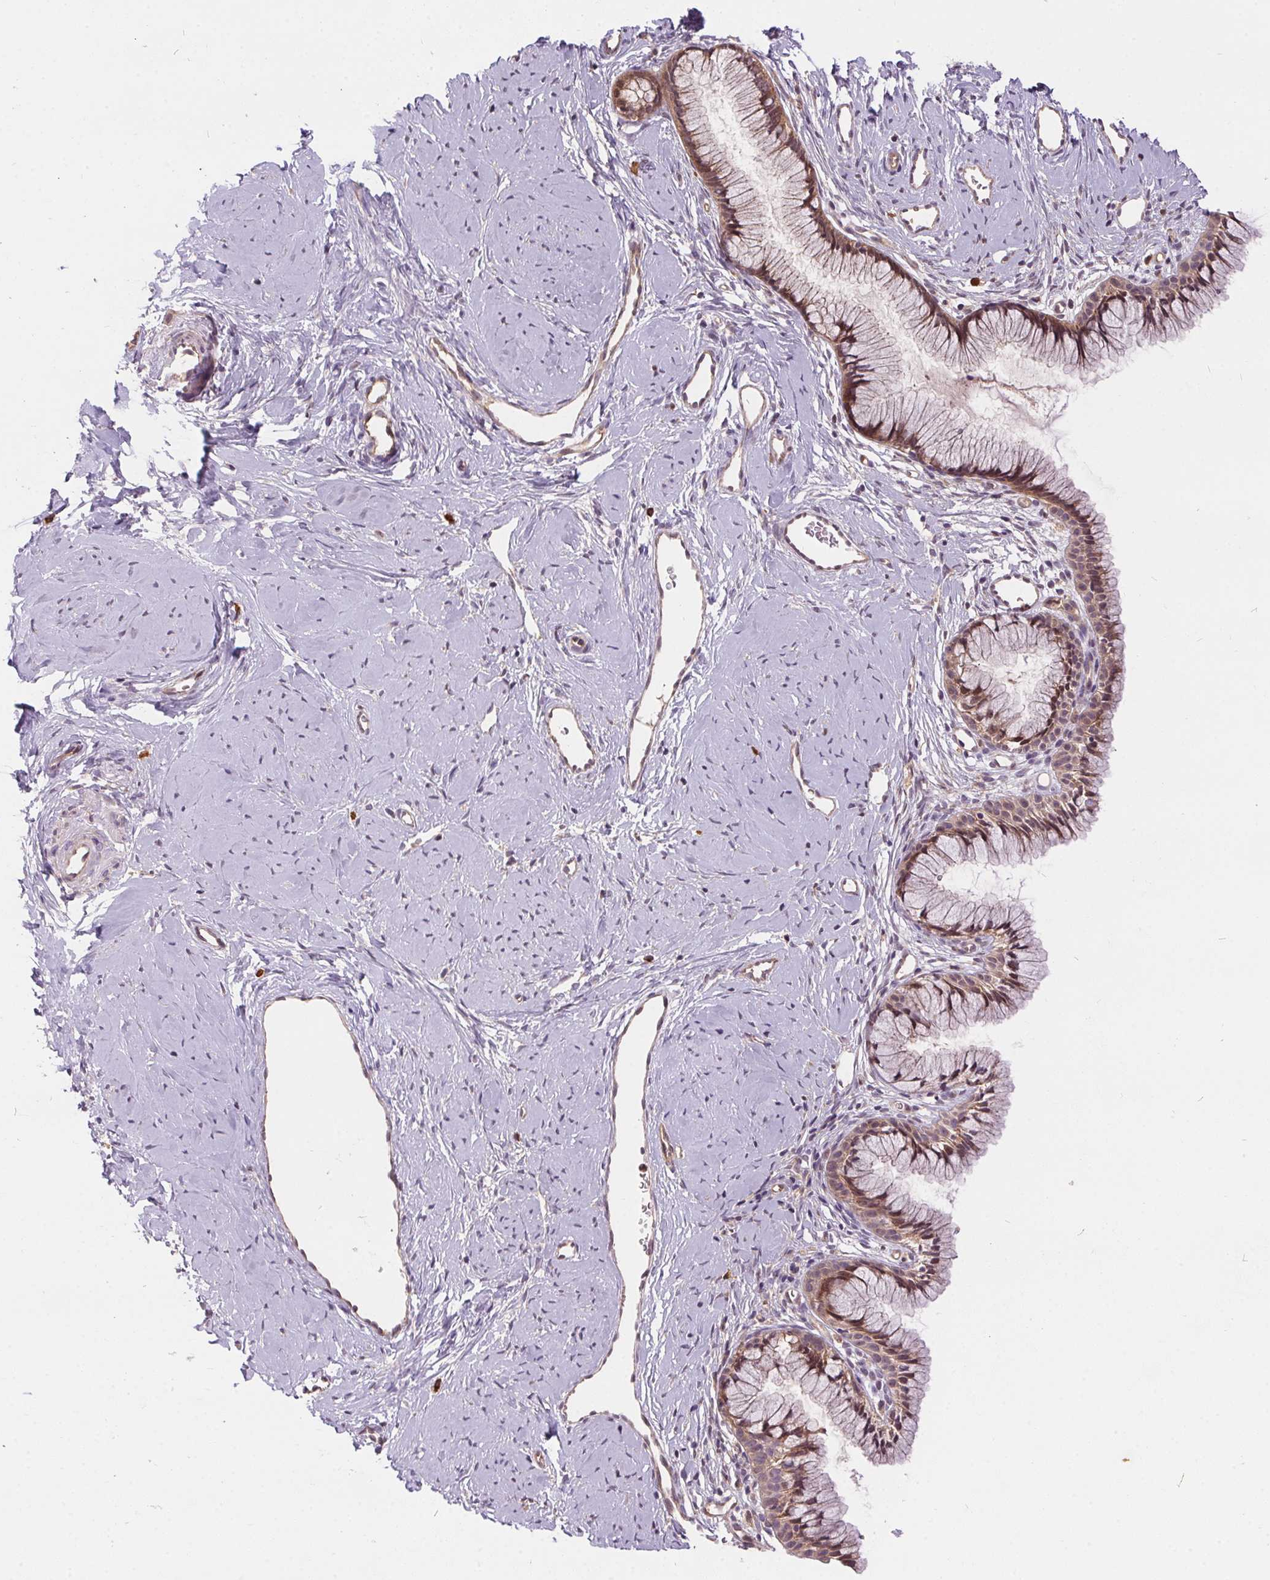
{"staining": {"intensity": "weak", "quantity": ">75%", "location": "cytoplasmic/membranous,nuclear"}, "tissue": "cervix", "cell_type": "Glandular cells", "image_type": "normal", "snomed": [{"axis": "morphology", "description": "Normal tissue, NOS"}, {"axis": "topography", "description": "Cervix"}], "caption": "Immunohistochemistry (IHC) (DAB (3,3'-diaminobenzidine)) staining of unremarkable human cervix exhibits weak cytoplasmic/membranous,nuclear protein staining in approximately >75% of glandular cells. The protein of interest is stained brown, and the nuclei are stained in blue (DAB IHC with brightfield microscopy, high magnification).", "gene": "NUDT16", "patient": {"sex": "female", "age": 40}}